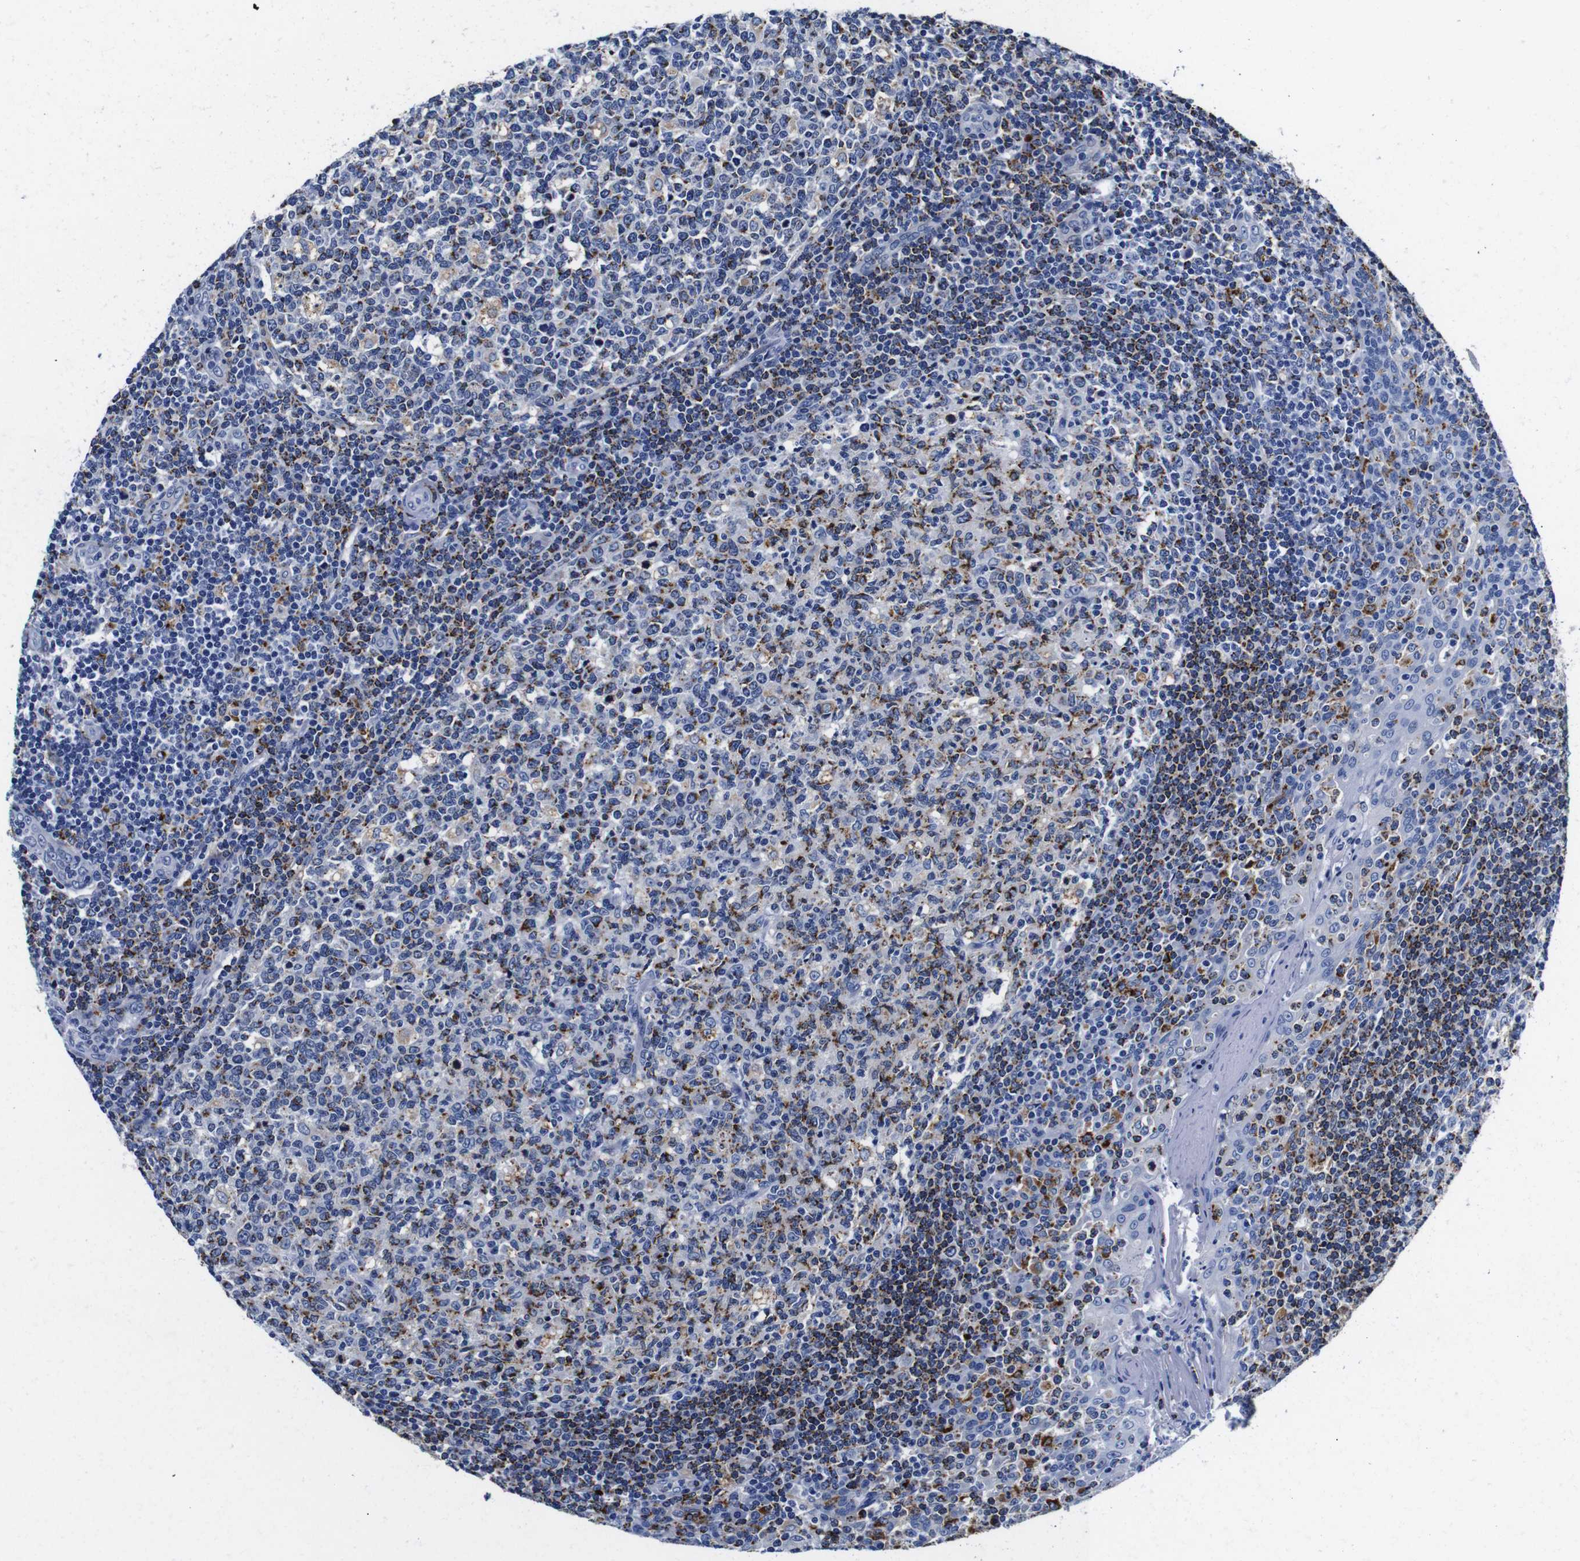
{"staining": {"intensity": "moderate", "quantity": "25%-75%", "location": "cytoplasmic/membranous"}, "tissue": "tonsil", "cell_type": "Germinal center cells", "image_type": "normal", "snomed": [{"axis": "morphology", "description": "Normal tissue, NOS"}, {"axis": "topography", "description": "Tonsil"}], "caption": "Tonsil stained for a protein demonstrates moderate cytoplasmic/membranous positivity in germinal center cells. Using DAB (3,3'-diaminobenzidine) (brown) and hematoxylin (blue) stains, captured at high magnification using brightfield microscopy.", "gene": "ENSG00000248993", "patient": {"sex": "female", "age": 19}}